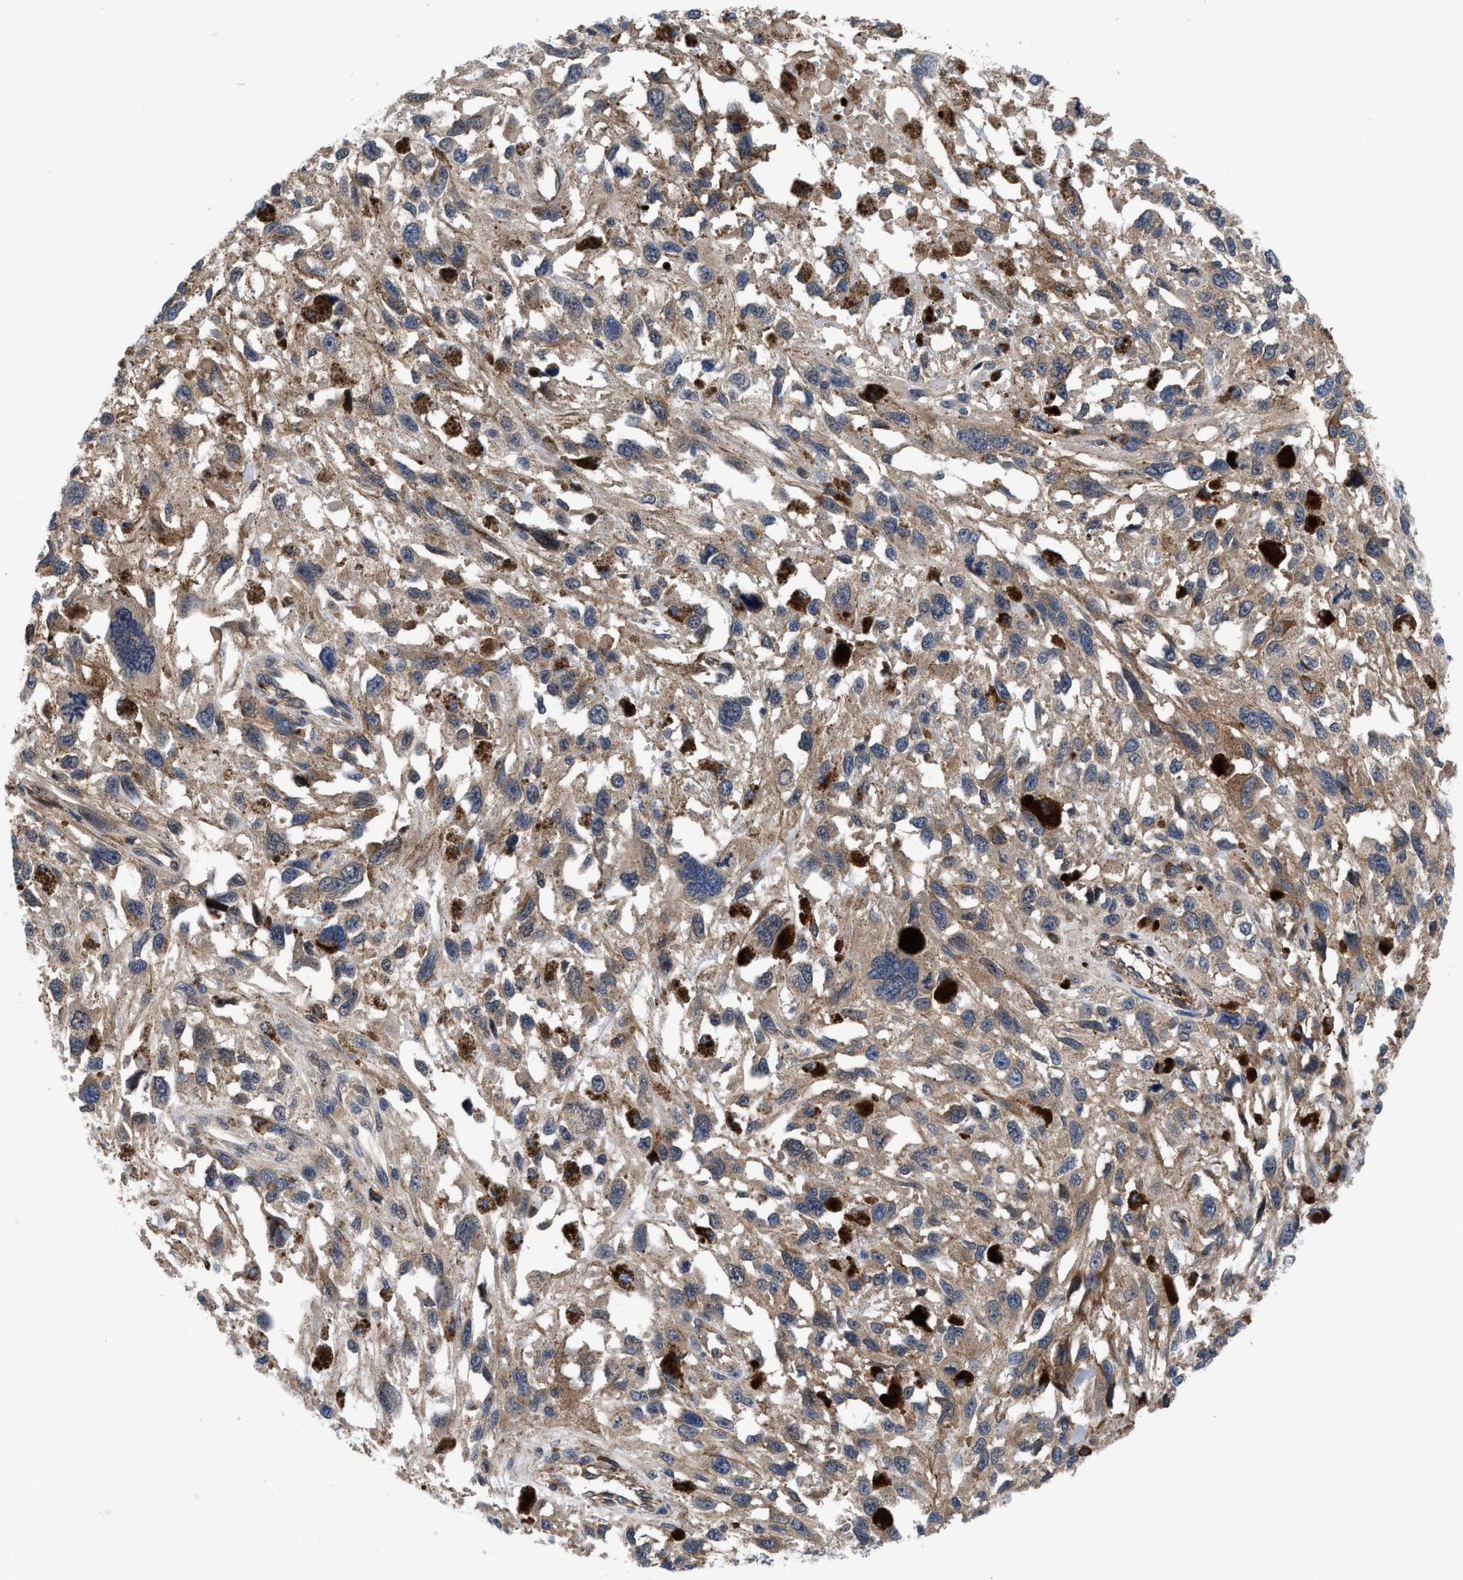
{"staining": {"intensity": "weak", "quantity": ">75%", "location": "cytoplasmic/membranous"}, "tissue": "melanoma", "cell_type": "Tumor cells", "image_type": "cancer", "snomed": [{"axis": "morphology", "description": "Malignant melanoma, Metastatic site"}, {"axis": "topography", "description": "Lymph node"}], "caption": "Immunohistochemical staining of melanoma demonstrates low levels of weak cytoplasmic/membranous protein expression in about >75% of tumor cells. (DAB (3,3'-diaminobenzidine) IHC with brightfield microscopy, high magnification).", "gene": "SPAST", "patient": {"sex": "male", "age": 59}}